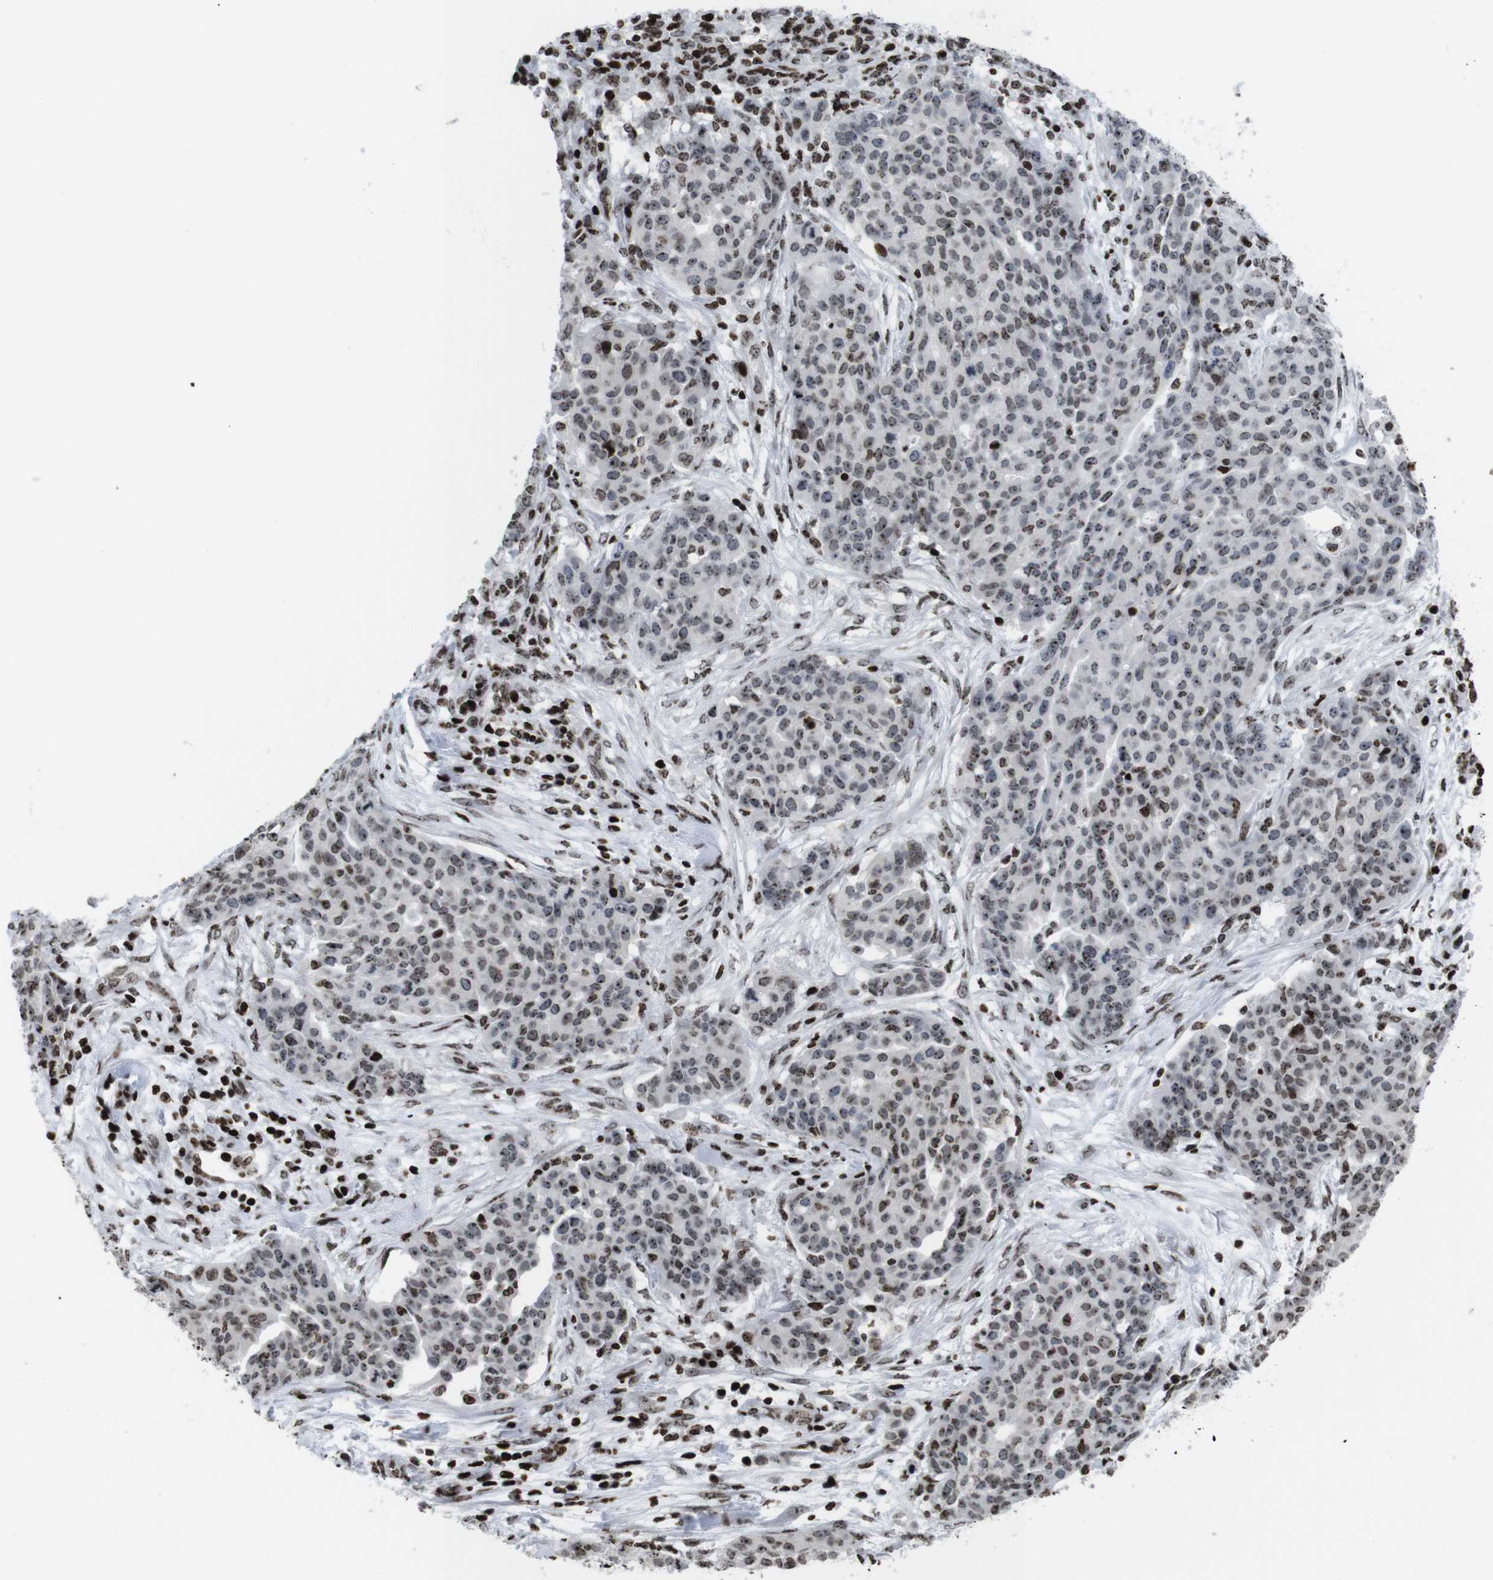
{"staining": {"intensity": "moderate", "quantity": ">75%", "location": "nuclear"}, "tissue": "ovarian cancer", "cell_type": "Tumor cells", "image_type": "cancer", "snomed": [{"axis": "morphology", "description": "Cystadenocarcinoma, serous, NOS"}, {"axis": "topography", "description": "Soft tissue"}, {"axis": "topography", "description": "Ovary"}], "caption": "Ovarian serous cystadenocarcinoma tissue shows moderate nuclear expression in approximately >75% of tumor cells (IHC, brightfield microscopy, high magnification).", "gene": "H1-4", "patient": {"sex": "female", "age": 57}}